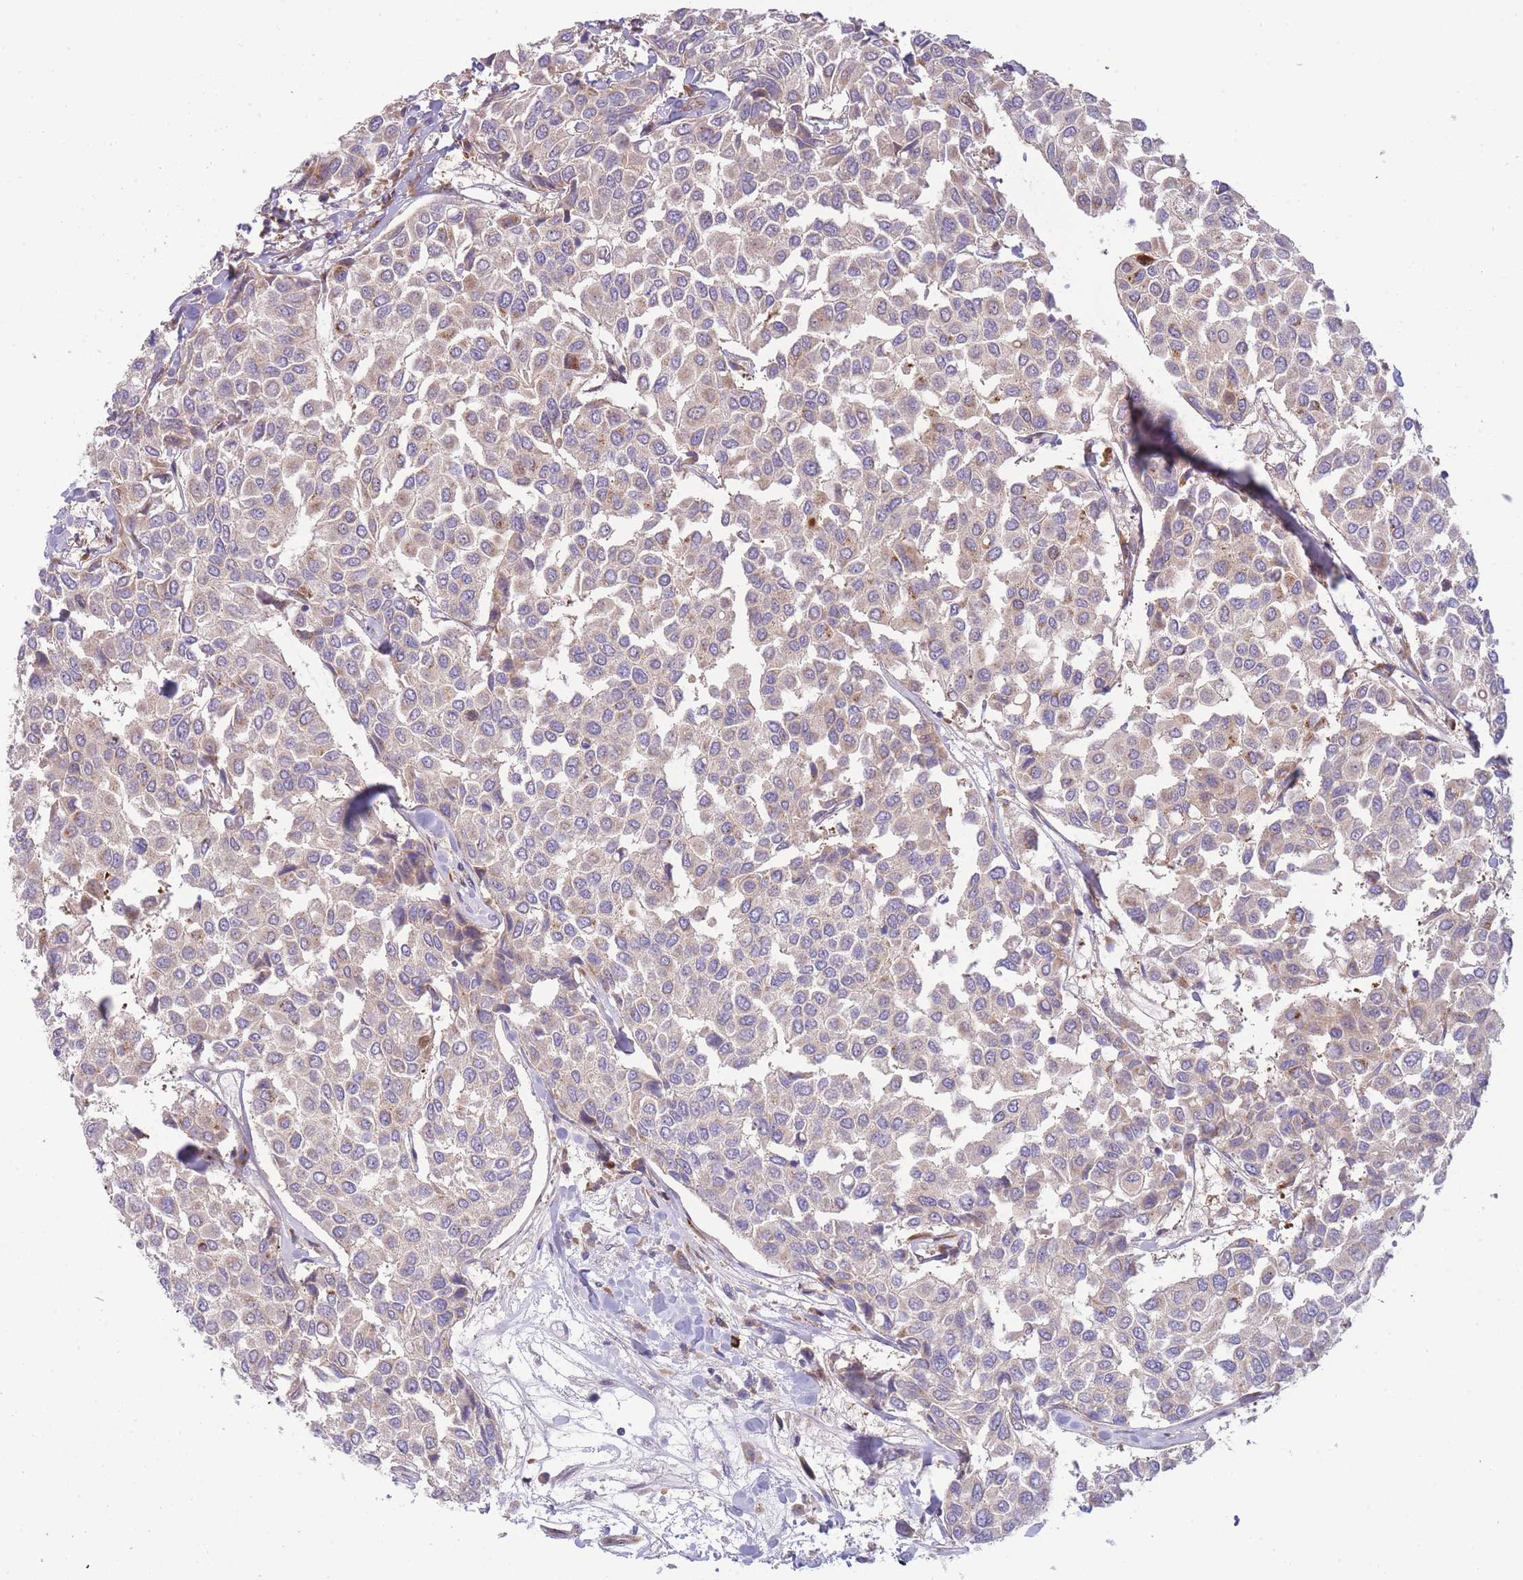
{"staining": {"intensity": "moderate", "quantity": "<25%", "location": "cytoplasmic/membranous"}, "tissue": "breast cancer", "cell_type": "Tumor cells", "image_type": "cancer", "snomed": [{"axis": "morphology", "description": "Duct carcinoma"}, {"axis": "topography", "description": "Breast"}], "caption": "Breast cancer (intraductal carcinoma) stained for a protein exhibits moderate cytoplasmic/membranous positivity in tumor cells. (IHC, brightfield microscopy, high magnification).", "gene": "ATP5MC2", "patient": {"sex": "female", "age": 55}}